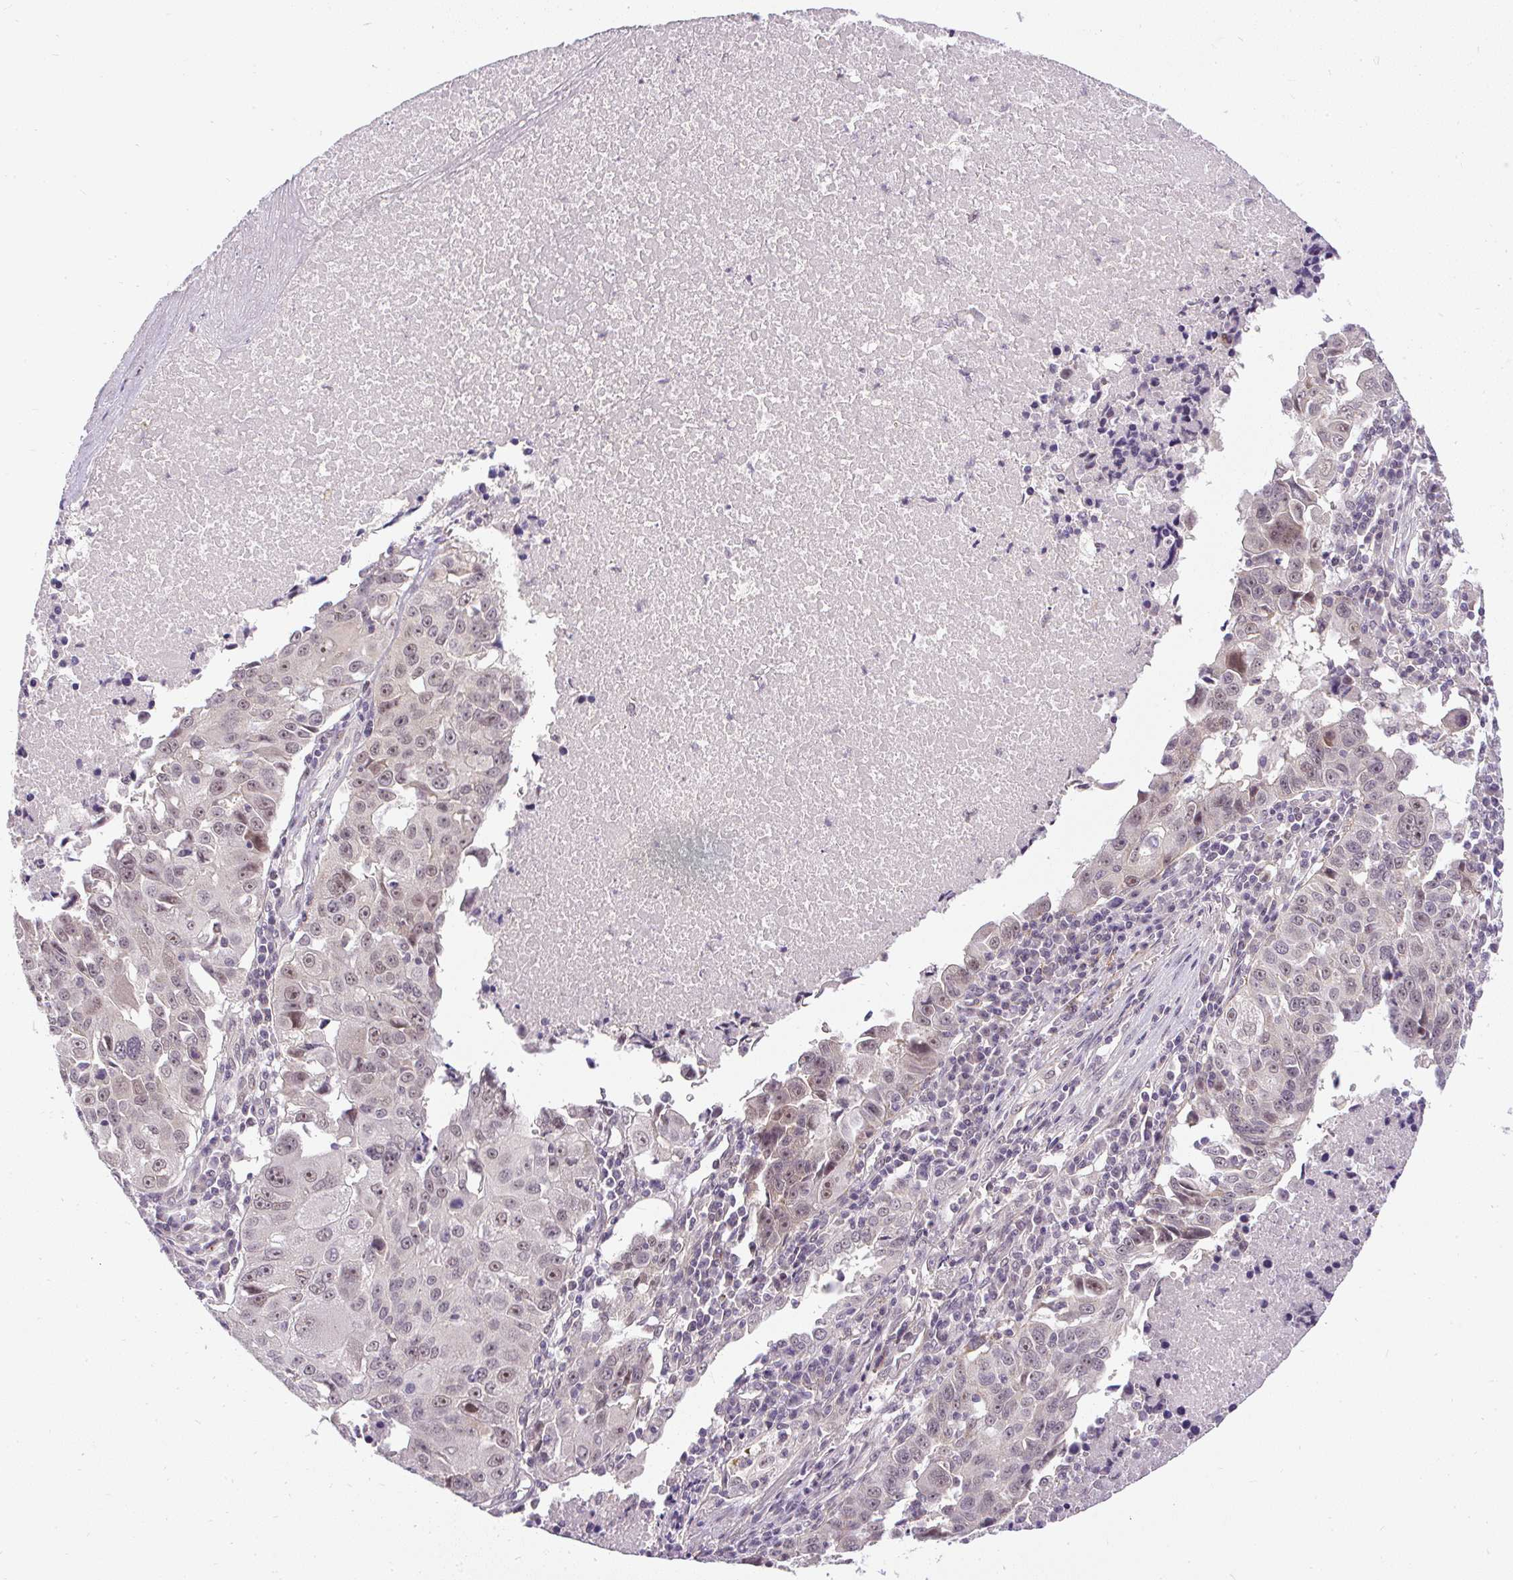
{"staining": {"intensity": "weak", "quantity": ">75%", "location": "nuclear"}, "tissue": "lung cancer", "cell_type": "Tumor cells", "image_type": "cancer", "snomed": [{"axis": "morphology", "description": "Squamous cell carcinoma, NOS"}, {"axis": "topography", "description": "Lung"}], "caption": "The photomicrograph displays immunohistochemical staining of lung cancer (squamous cell carcinoma). There is weak nuclear positivity is seen in approximately >75% of tumor cells.", "gene": "FAM117B", "patient": {"sex": "female", "age": 66}}